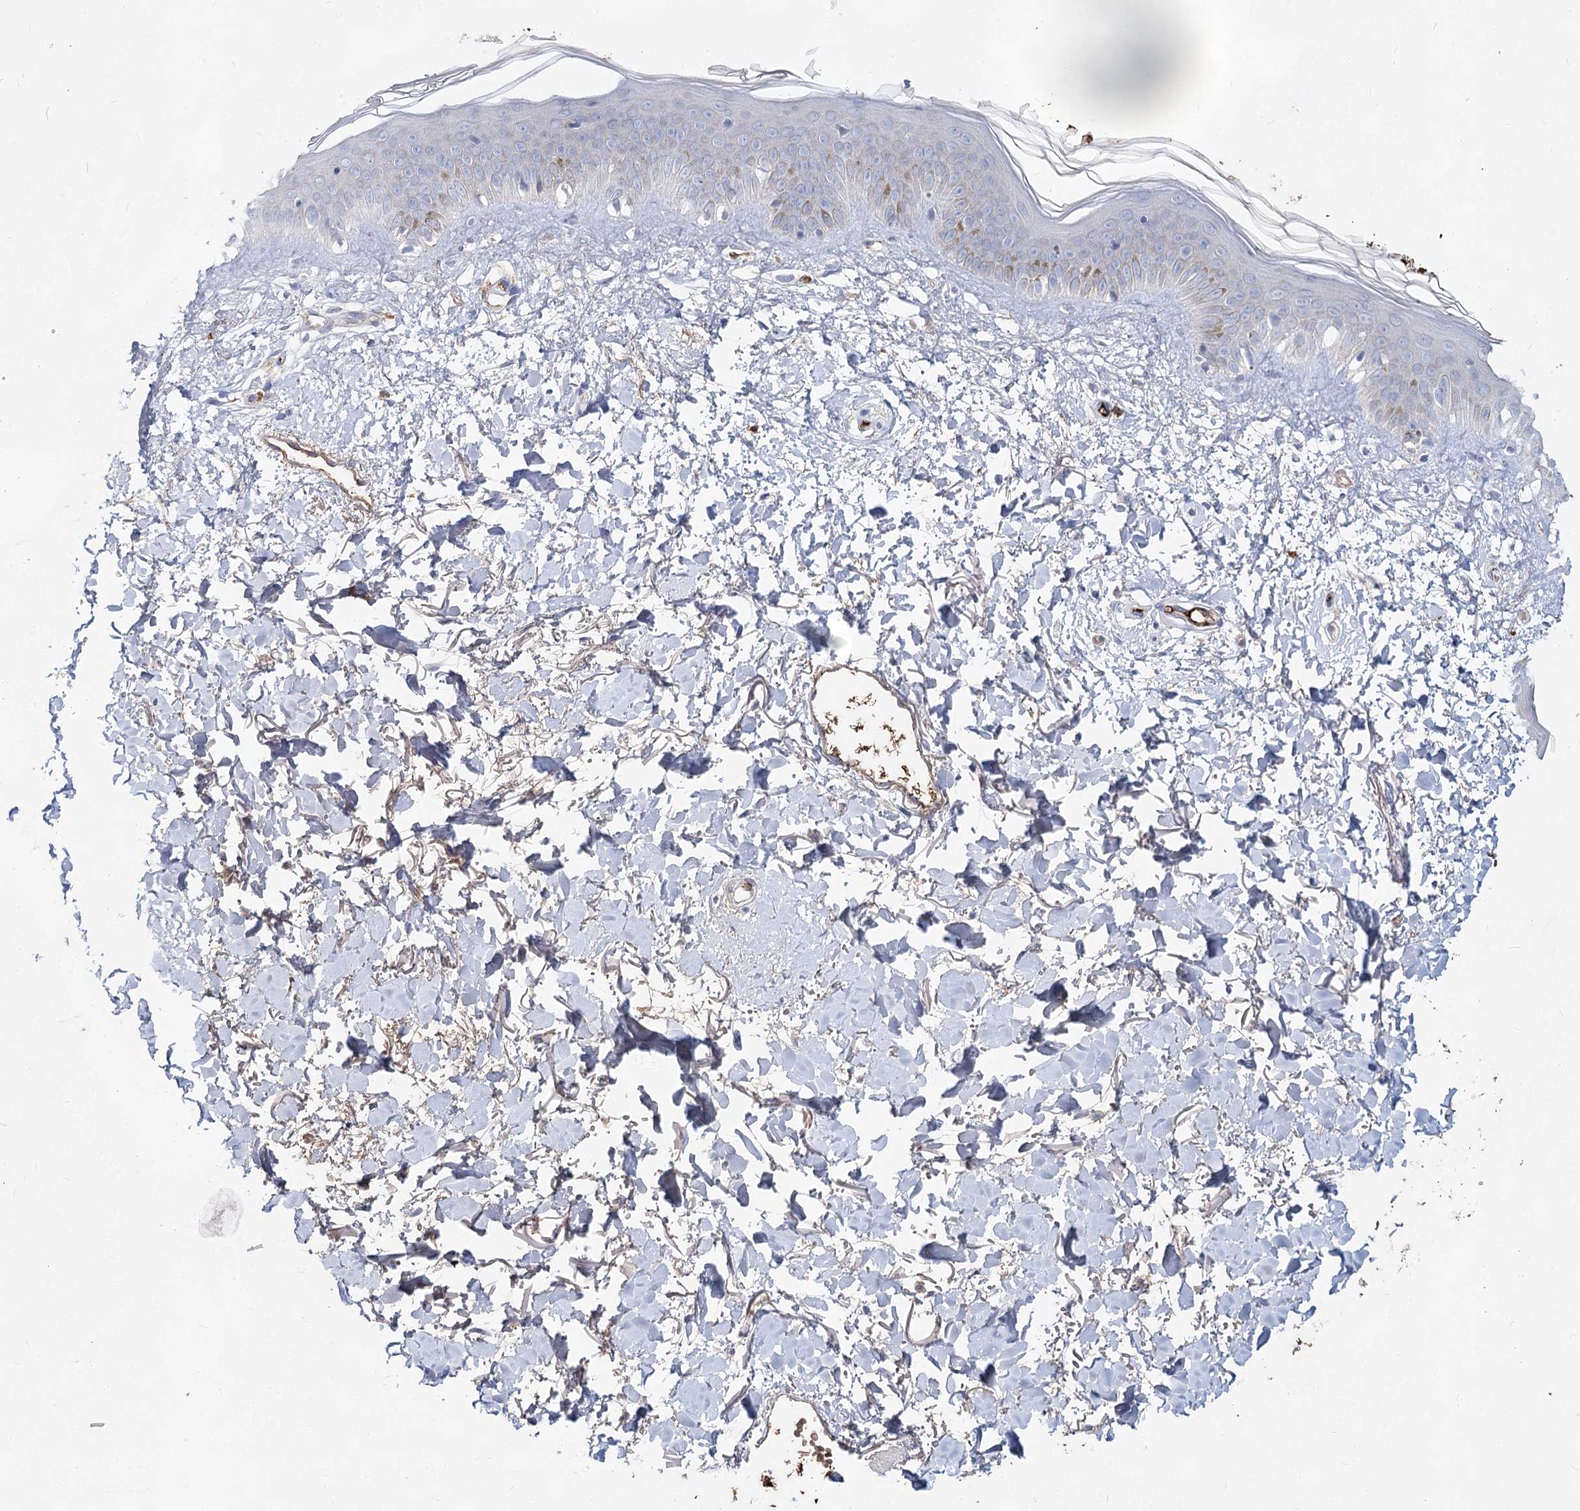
{"staining": {"intensity": "negative", "quantity": "none", "location": "none"}, "tissue": "skin", "cell_type": "Fibroblasts", "image_type": "normal", "snomed": [{"axis": "morphology", "description": "Normal tissue, NOS"}, {"axis": "topography", "description": "Skin"}], "caption": "An IHC histopathology image of benign skin is shown. There is no staining in fibroblasts of skin.", "gene": "TASOR2", "patient": {"sex": "female", "age": 58}}